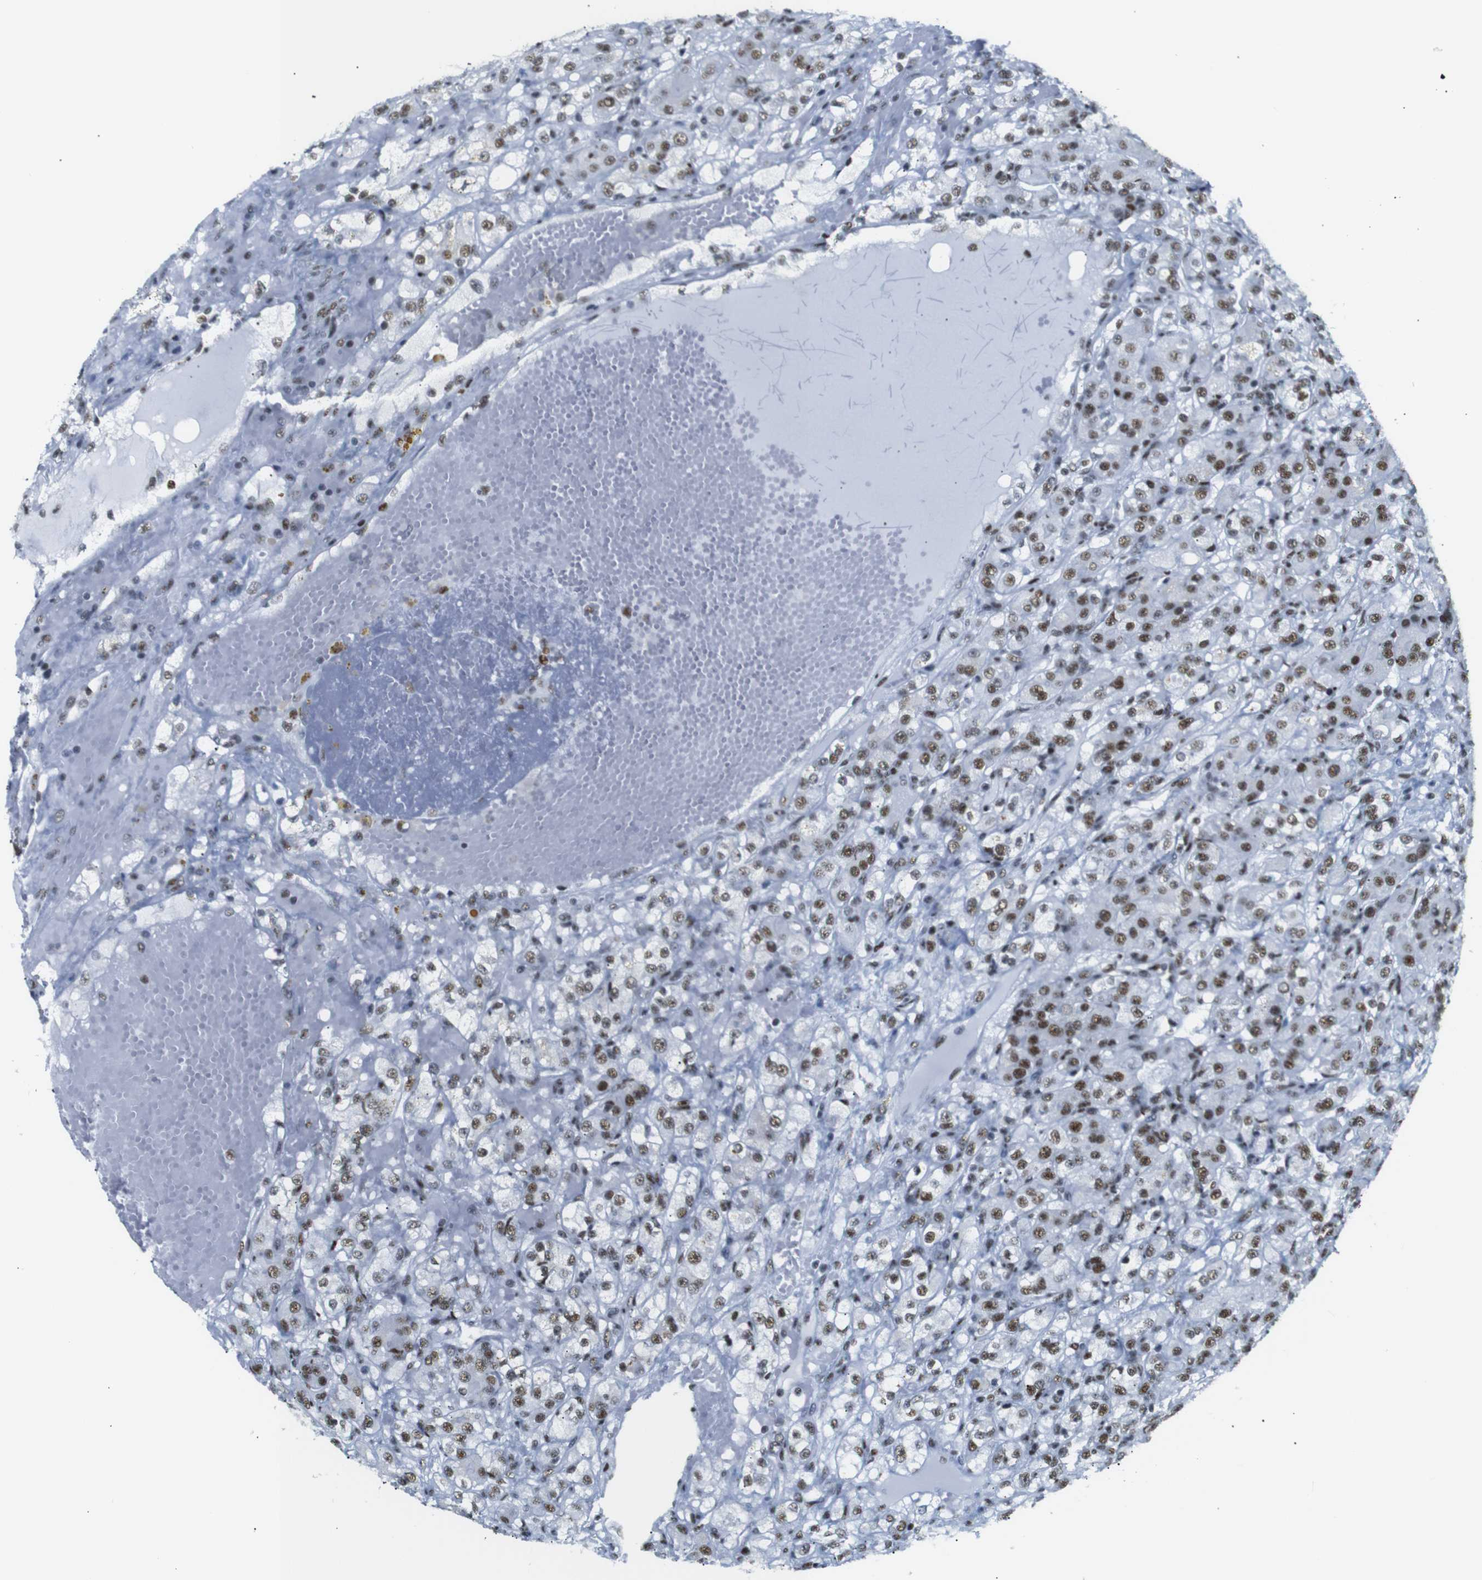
{"staining": {"intensity": "strong", "quantity": ">75%", "location": "nuclear"}, "tissue": "renal cancer", "cell_type": "Tumor cells", "image_type": "cancer", "snomed": [{"axis": "morphology", "description": "Normal tissue, NOS"}, {"axis": "morphology", "description": "Adenocarcinoma, NOS"}, {"axis": "topography", "description": "Kidney"}], "caption": "Protein staining by immunohistochemistry demonstrates strong nuclear staining in about >75% of tumor cells in adenocarcinoma (renal).", "gene": "TRA2B", "patient": {"sex": "male", "age": 61}}